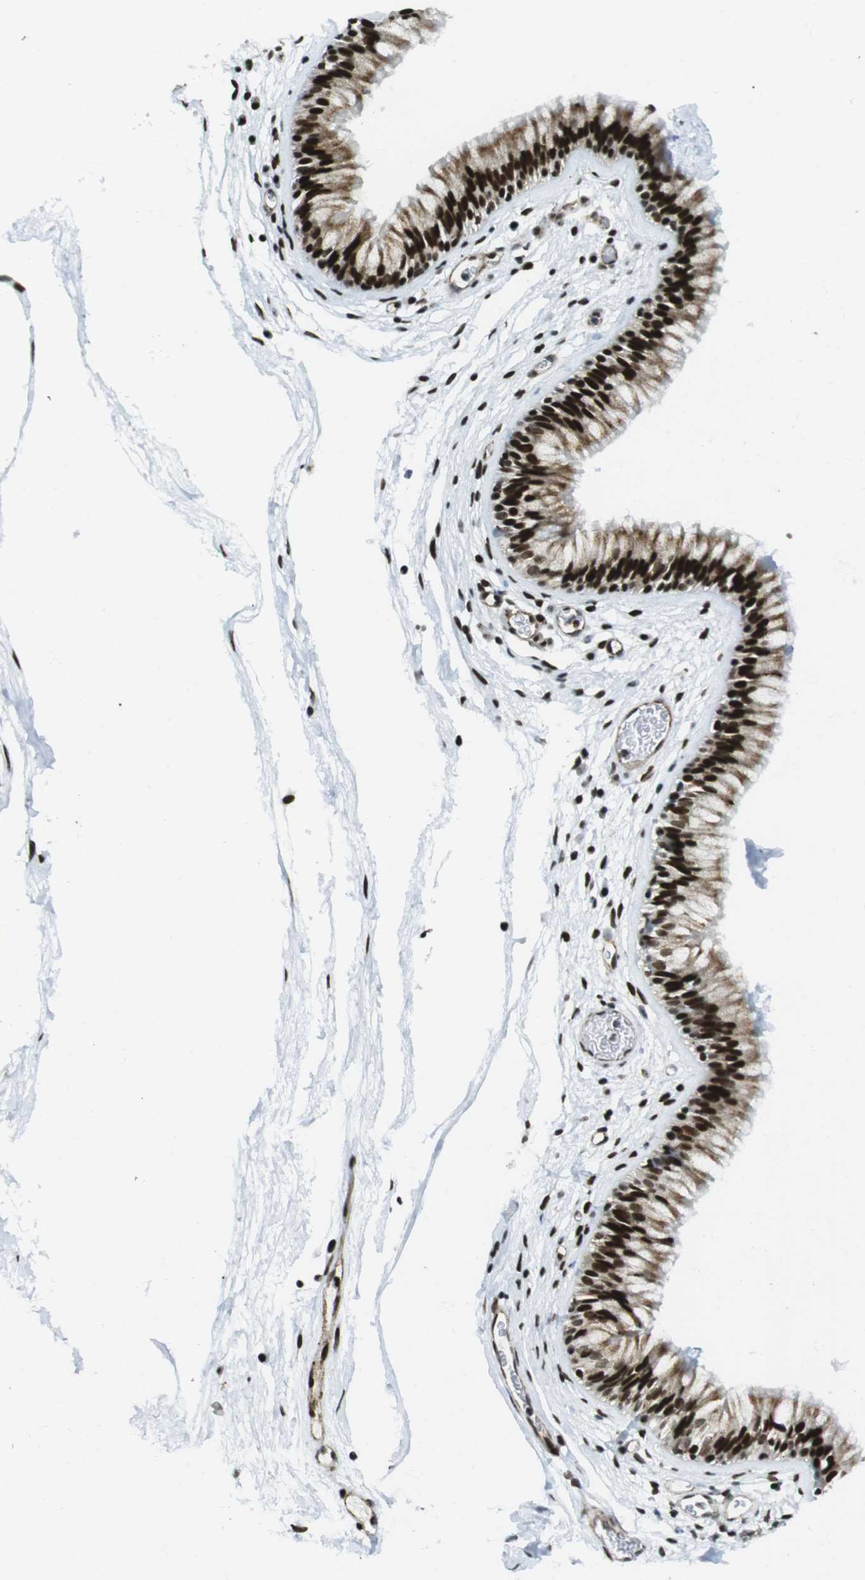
{"staining": {"intensity": "strong", "quantity": ">75%", "location": "cytoplasmic/membranous,nuclear"}, "tissue": "nasopharynx", "cell_type": "Respiratory epithelial cells", "image_type": "normal", "snomed": [{"axis": "morphology", "description": "Normal tissue, NOS"}, {"axis": "morphology", "description": "Inflammation, NOS"}, {"axis": "topography", "description": "Nasopharynx"}], "caption": "Nasopharynx stained for a protein (brown) shows strong cytoplasmic/membranous,nuclear positive staining in about >75% of respiratory epithelial cells.", "gene": "ARID1A", "patient": {"sex": "male", "age": 48}}